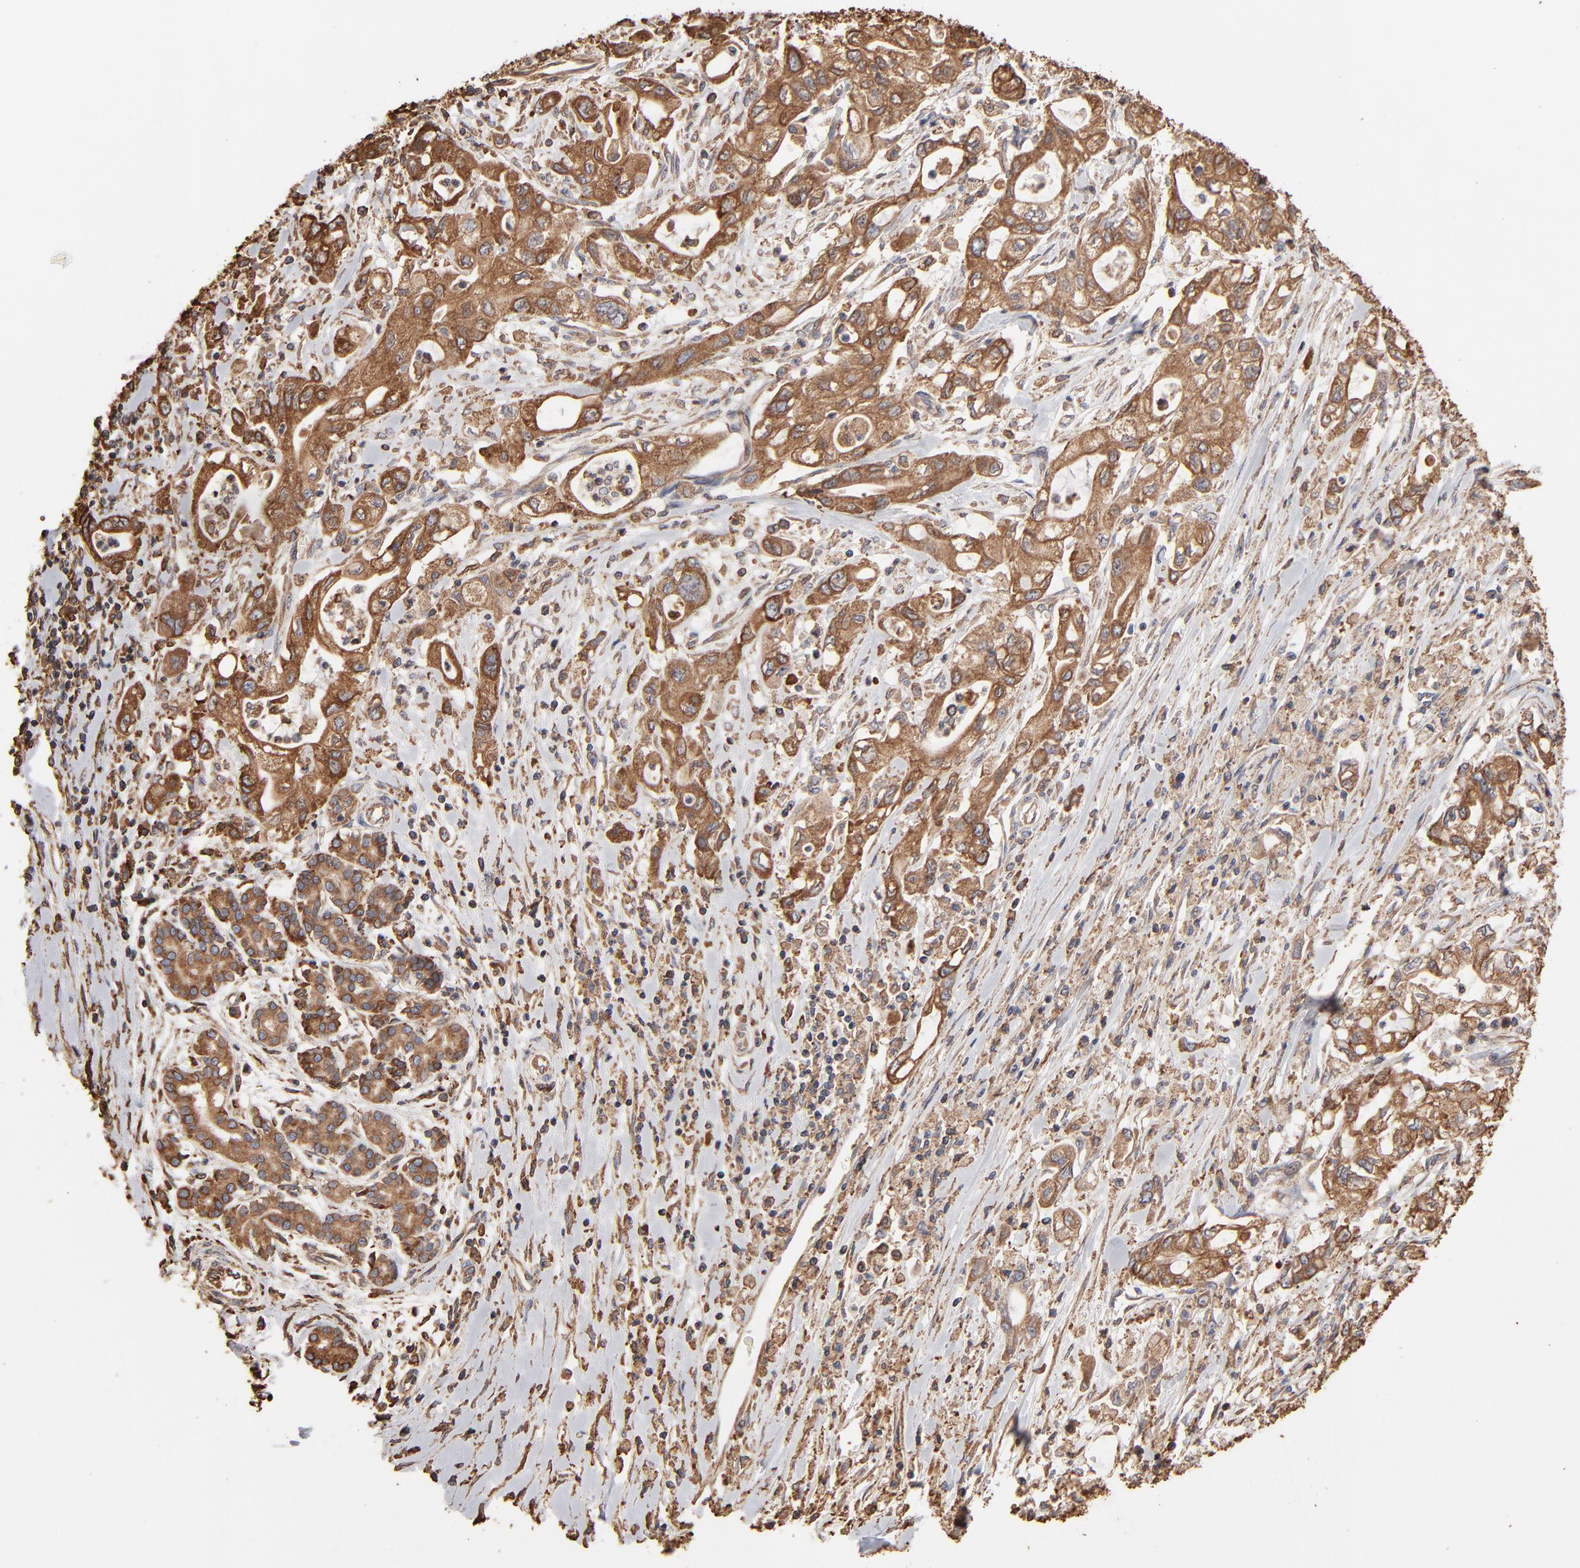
{"staining": {"intensity": "moderate", "quantity": ">75%", "location": "cytoplasmic/membranous"}, "tissue": "pancreatic cancer", "cell_type": "Tumor cells", "image_type": "cancer", "snomed": [{"axis": "morphology", "description": "Adenocarcinoma, NOS"}, {"axis": "topography", "description": "Pancreas"}], "caption": "Immunohistochemistry of pancreatic adenocarcinoma exhibits medium levels of moderate cytoplasmic/membranous staining in approximately >75% of tumor cells.", "gene": "PDIA3", "patient": {"sex": "male", "age": 79}}